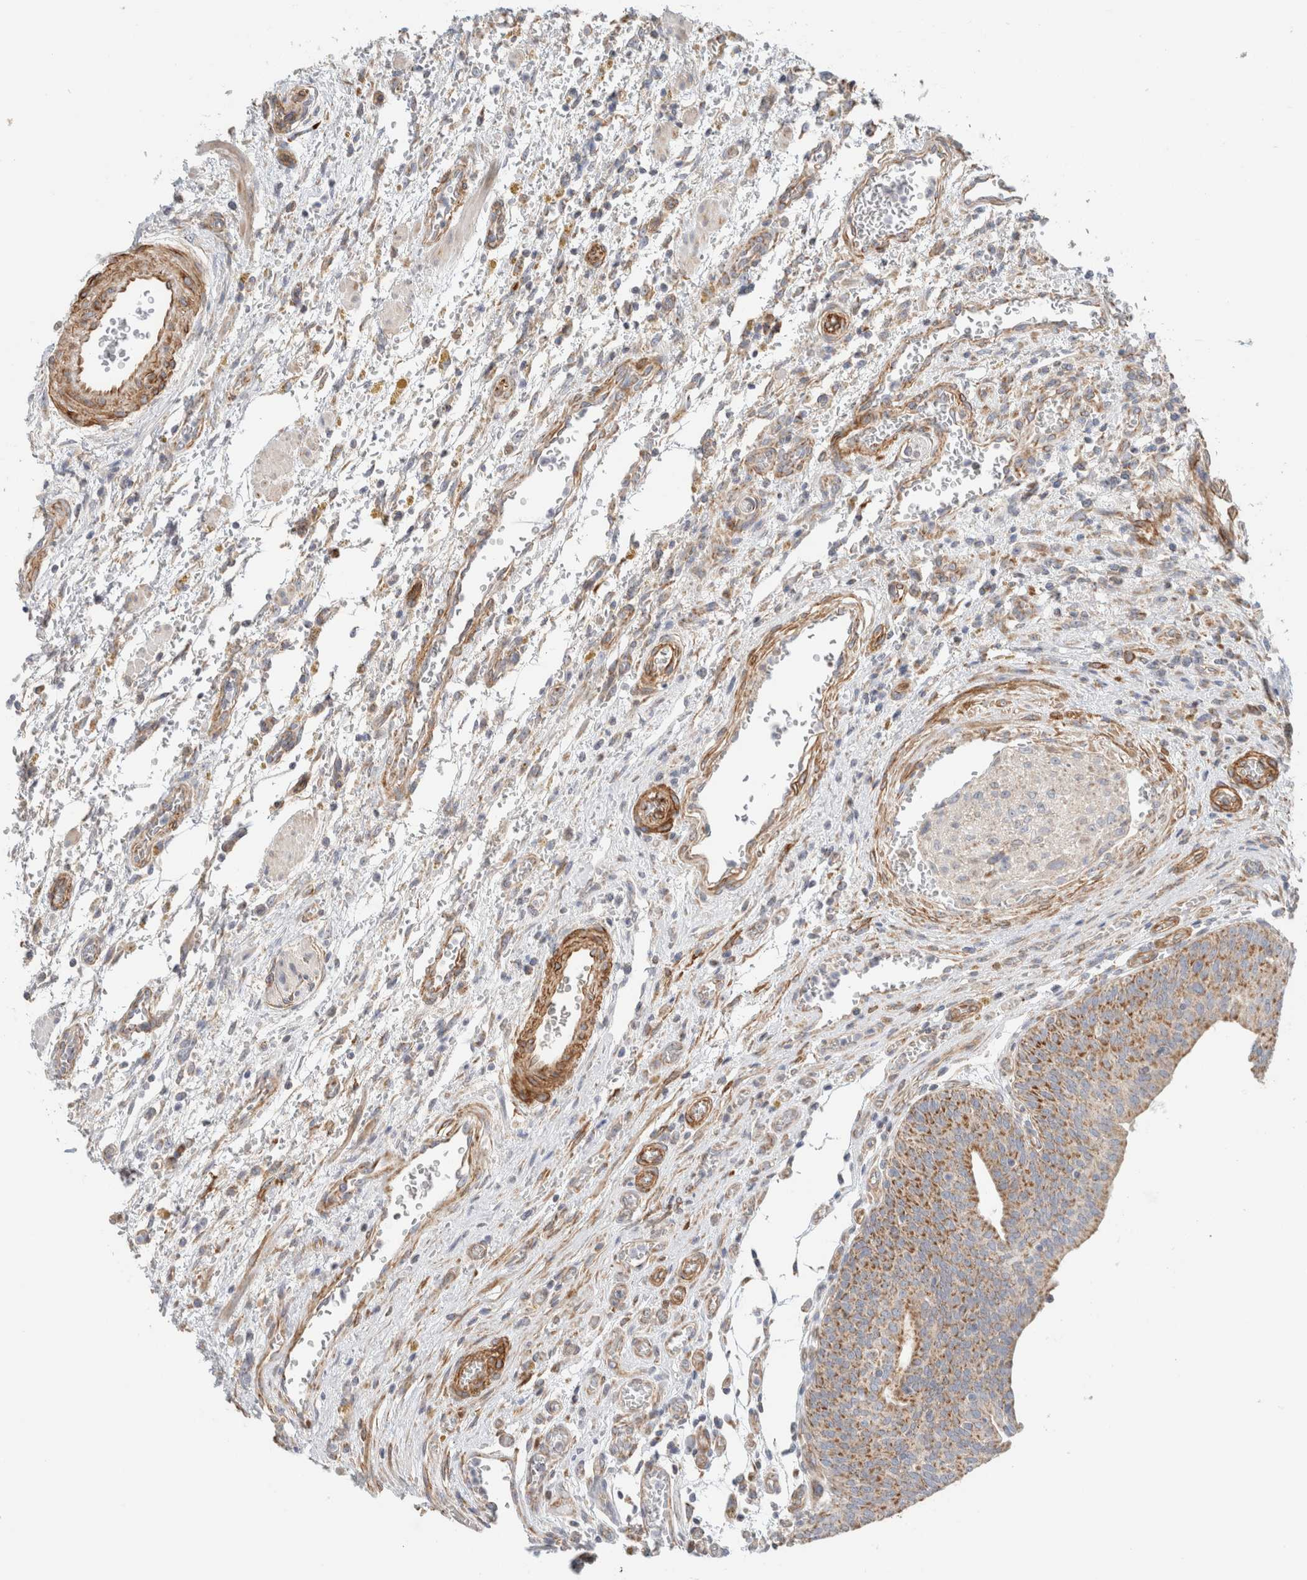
{"staining": {"intensity": "moderate", "quantity": "<25%", "location": "cytoplasmic/membranous"}, "tissue": "urothelial cancer", "cell_type": "Tumor cells", "image_type": "cancer", "snomed": [{"axis": "morphology", "description": "Urothelial carcinoma, Low grade"}, {"axis": "morphology", "description": "Urothelial carcinoma, High grade"}, {"axis": "topography", "description": "Urinary bladder"}], "caption": "Immunohistochemistry staining of urothelial cancer, which exhibits low levels of moderate cytoplasmic/membranous staining in approximately <25% of tumor cells indicating moderate cytoplasmic/membranous protein expression. The staining was performed using DAB (3,3'-diaminobenzidine) (brown) for protein detection and nuclei were counterstained in hematoxylin (blue).", "gene": "MRM3", "patient": {"sex": "male", "age": 35}}